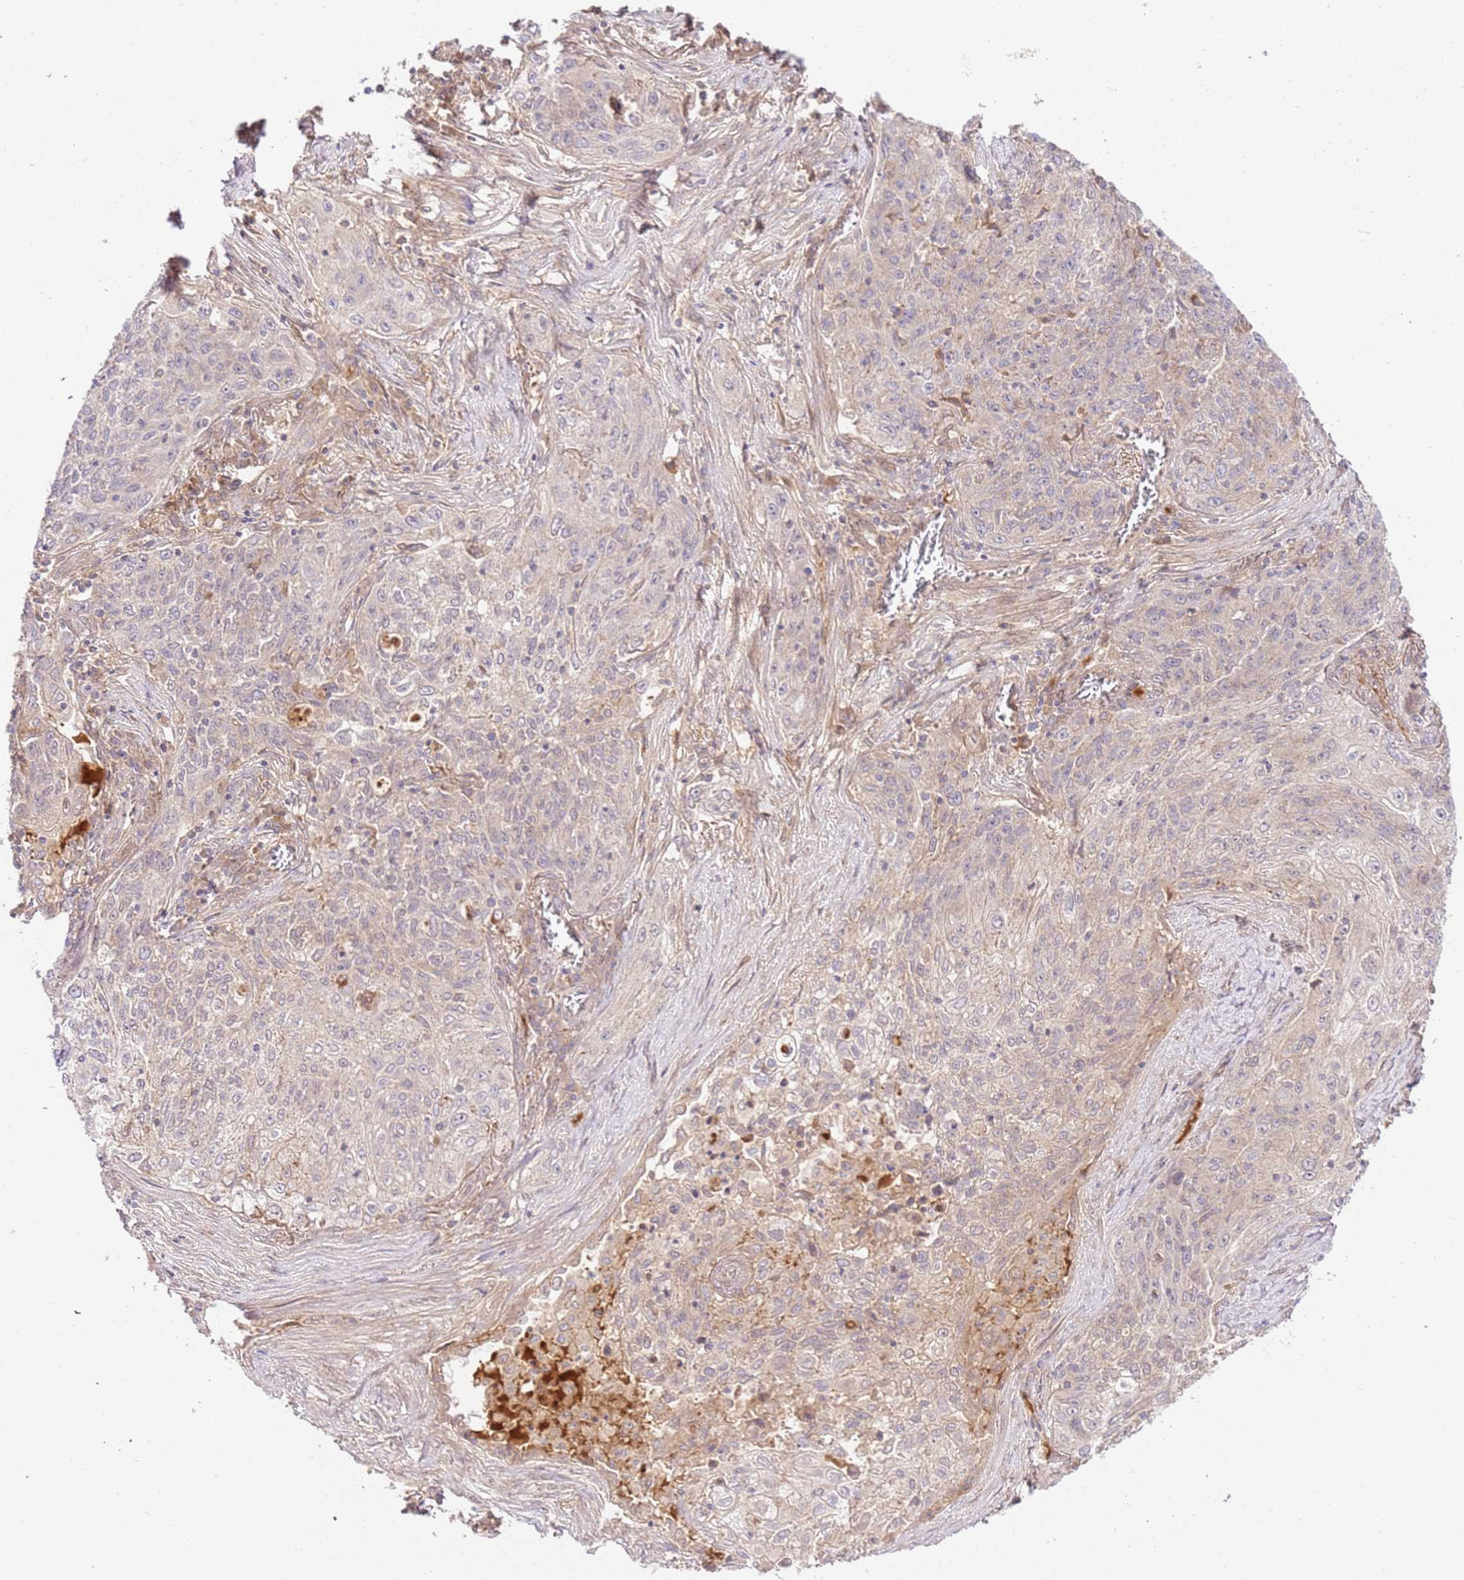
{"staining": {"intensity": "negative", "quantity": "none", "location": "none"}, "tissue": "lung cancer", "cell_type": "Tumor cells", "image_type": "cancer", "snomed": [{"axis": "morphology", "description": "Squamous cell carcinoma, NOS"}, {"axis": "topography", "description": "Lung"}], "caption": "The micrograph demonstrates no staining of tumor cells in squamous cell carcinoma (lung). (Brightfield microscopy of DAB (3,3'-diaminobenzidine) immunohistochemistry (IHC) at high magnification).", "gene": "C8G", "patient": {"sex": "female", "age": 69}}